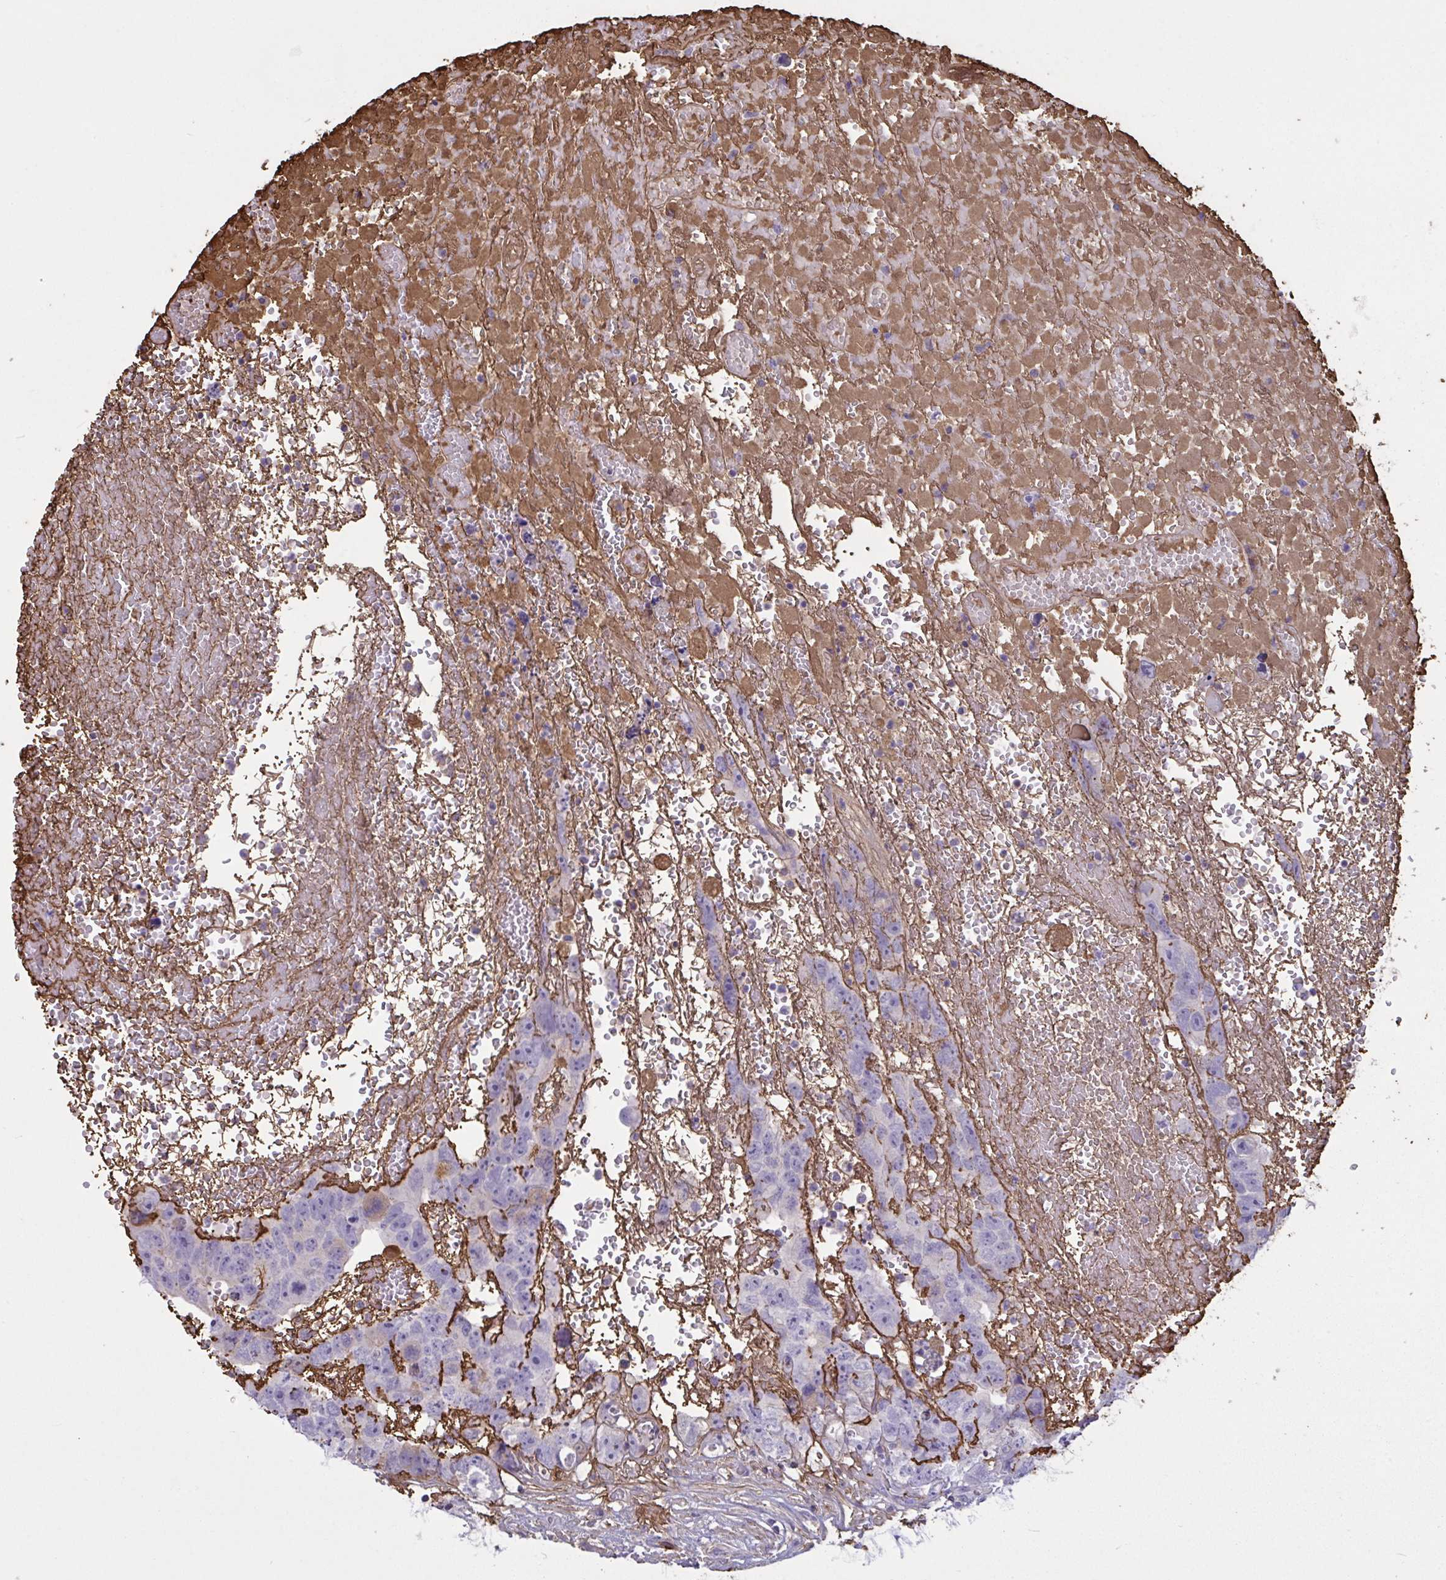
{"staining": {"intensity": "negative", "quantity": "none", "location": "none"}, "tissue": "testis cancer", "cell_type": "Tumor cells", "image_type": "cancer", "snomed": [{"axis": "morphology", "description": "Carcinoma, Embryonal, NOS"}, {"axis": "topography", "description": "Testis"}], "caption": "Tumor cells are negative for protein expression in human testis cancer (embryonal carcinoma). The staining was performed using DAB (3,3'-diaminobenzidine) to visualize the protein expression in brown, while the nuclei were stained in blue with hematoxylin (Magnification: 20x).", "gene": "IL1R1", "patient": {"sex": "male", "age": 45}}